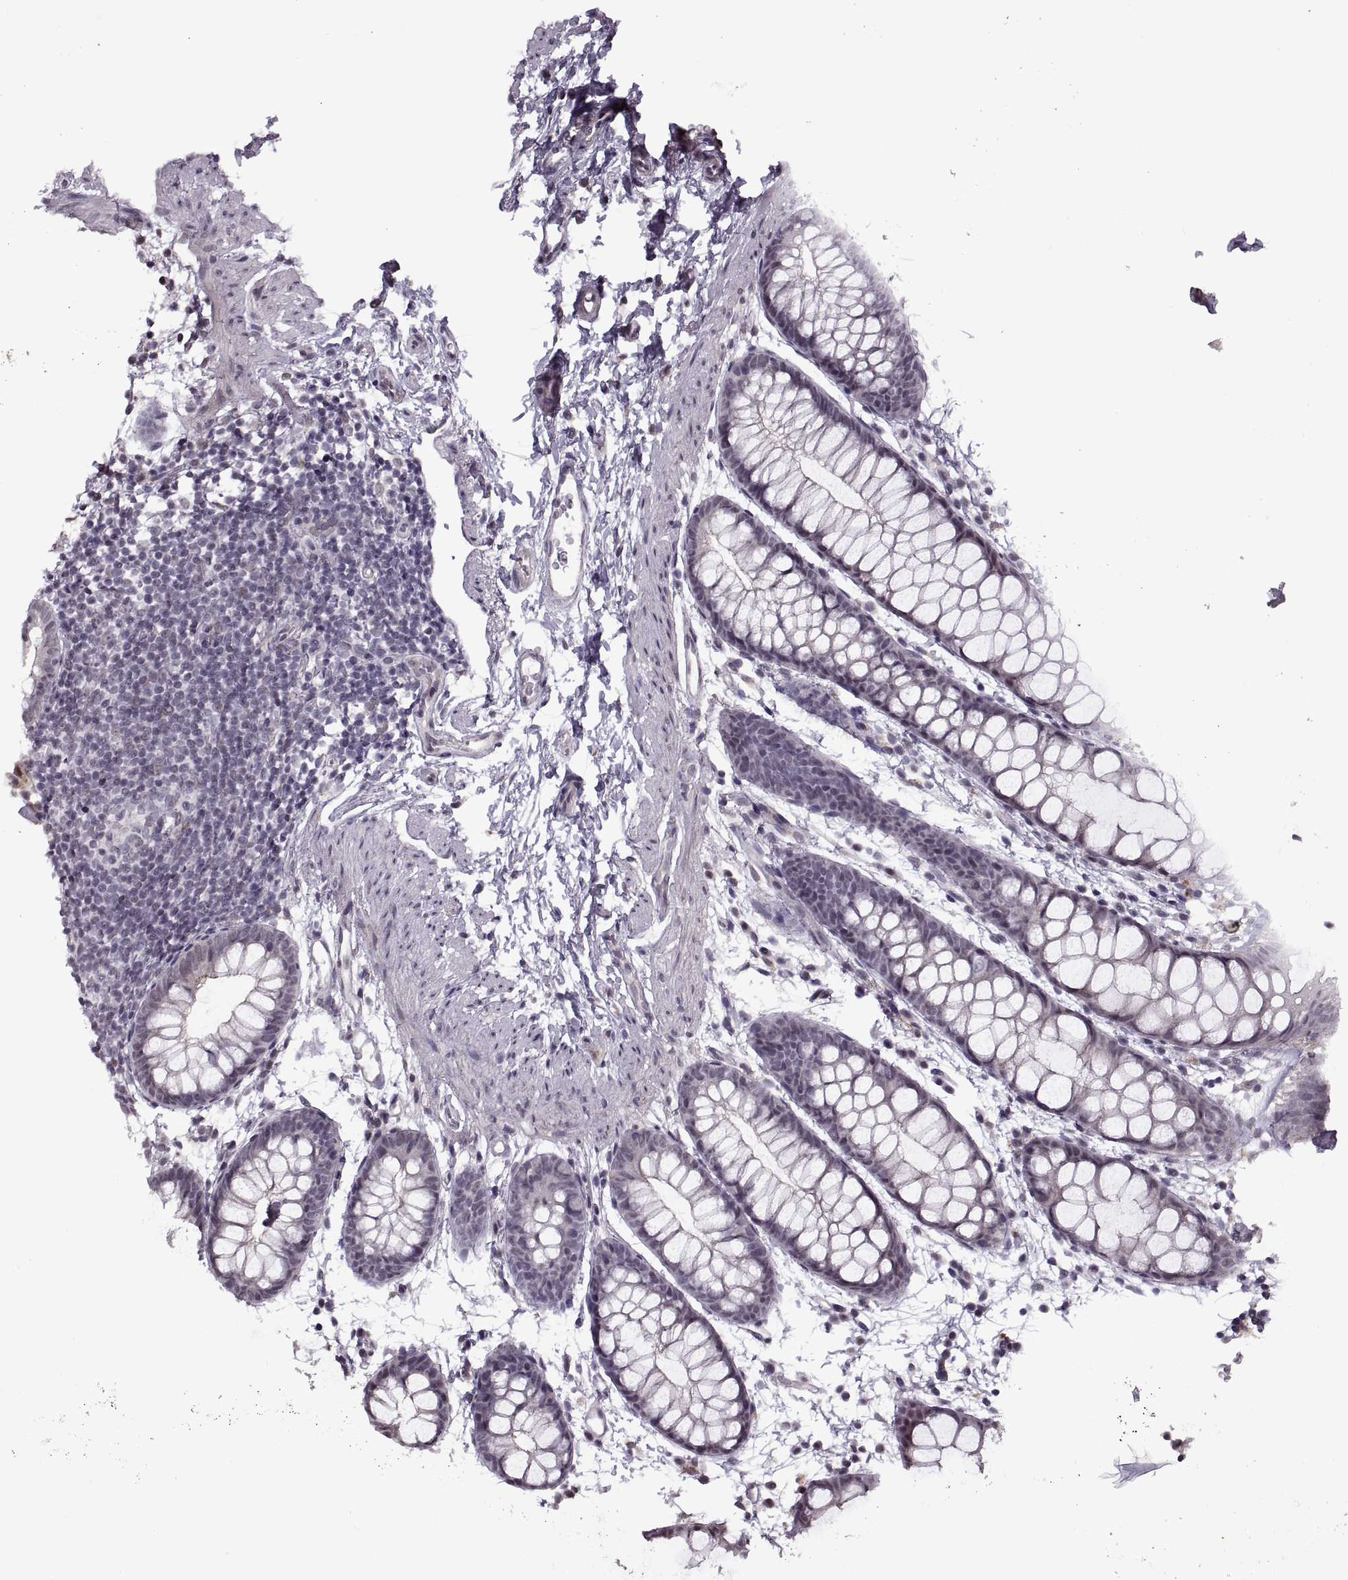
{"staining": {"intensity": "negative", "quantity": "none", "location": "none"}, "tissue": "rectum", "cell_type": "Glandular cells", "image_type": "normal", "snomed": [{"axis": "morphology", "description": "Normal tissue, NOS"}, {"axis": "topography", "description": "Rectum"}], "caption": "The micrograph exhibits no staining of glandular cells in normal rectum.", "gene": "PRSS37", "patient": {"sex": "male", "age": 57}}